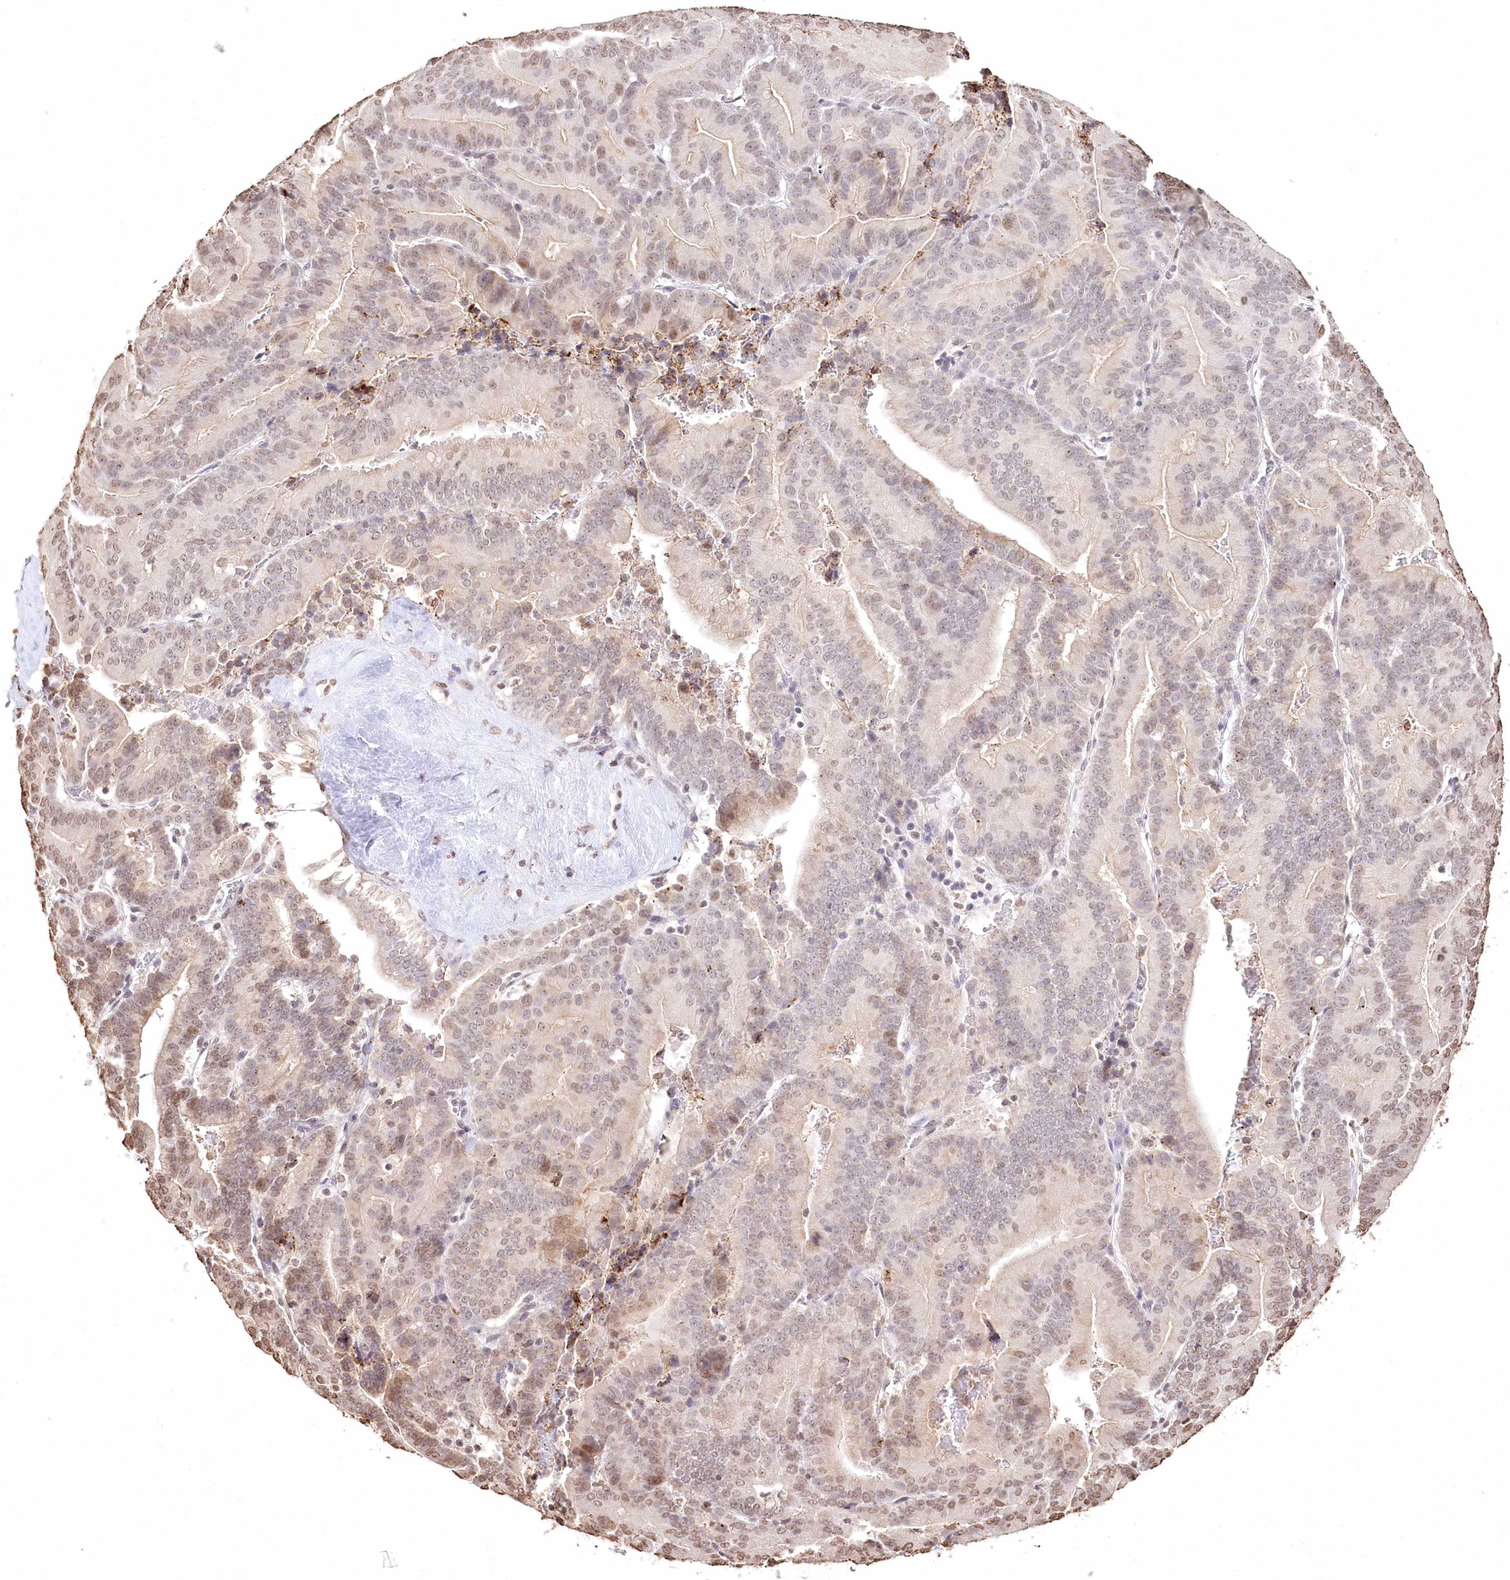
{"staining": {"intensity": "weak", "quantity": "25%-75%", "location": "nuclear"}, "tissue": "liver cancer", "cell_type": "Tumor cells", "image_type": "cancer", "snomed": [{"axis": "morphology", "description": "Cholangiocarcinoma"}, {"axis": "topography", "description": "Liver"}], "caption": "Approximately 25%-75% of tumor cells in human cholangiocarcinoma (liver) reveal weak nuclear protein positivity as visualized by brown immunohistochemical staining.", "gene": "DMXL1", "patient": {"sex": "female", "age": 75}}